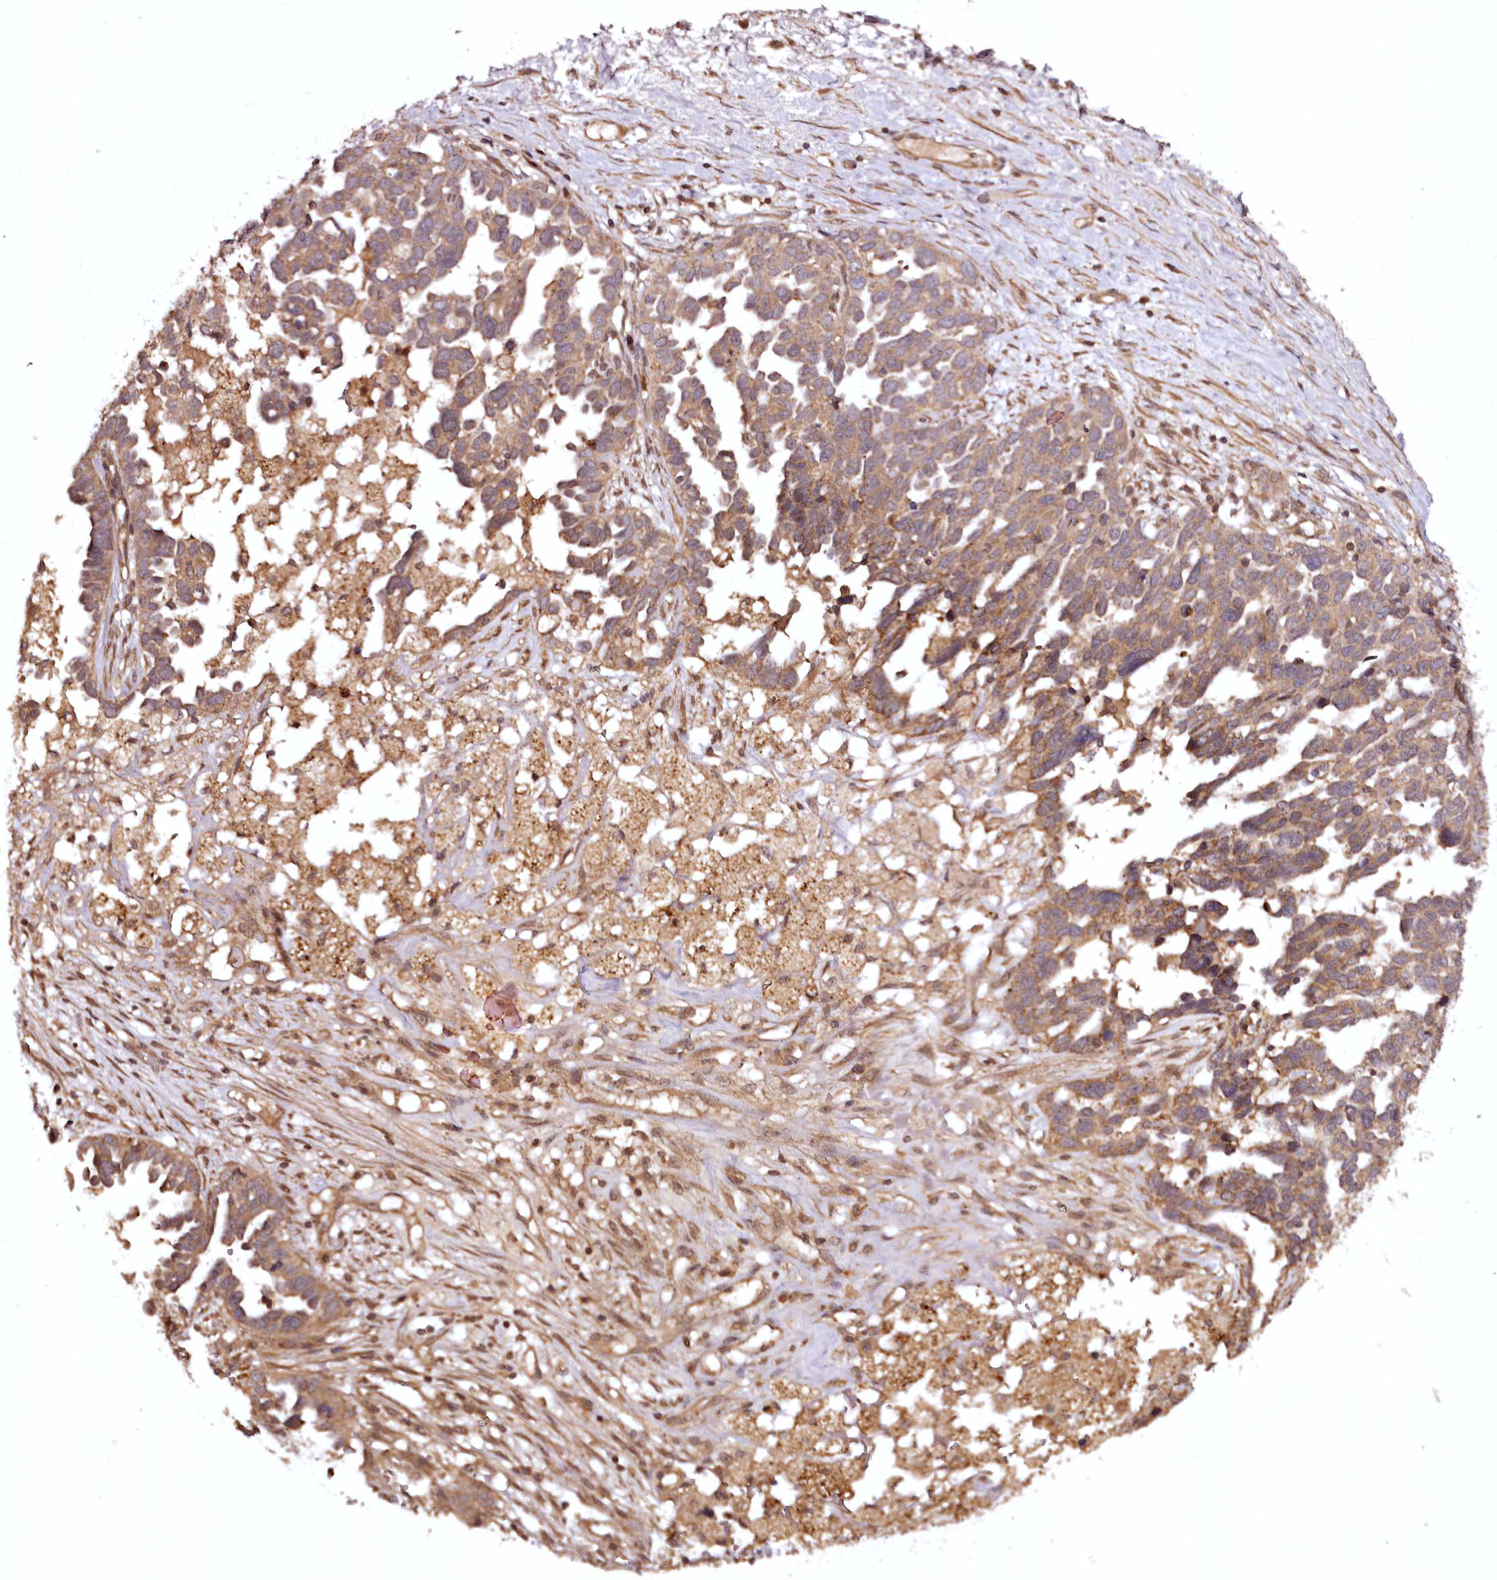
{"staining": {"intensity": "moderate", "quantity": ">75%", "location": "cytoplasmic/membranous"}, "tissue": "ovarian cancer", "cell_type": "Tumor cells", "image_type": "cancer", "snomed": [{"axis": "morphology", "description": "Cystadenocarcinoma, serous, NOS"}, {"axis": "topography", "description": "Ovary"}], "caption": "Immunohistochemistry (IHC) histopathology image of ovarian cancer stained for a protein (brown), which reveals medium levels of moderate cytoplasmic/membranous expression in approximately >75% of tumor cells.", "gene": "TTC12", "patient": {"sex": "female", "age": 54}}